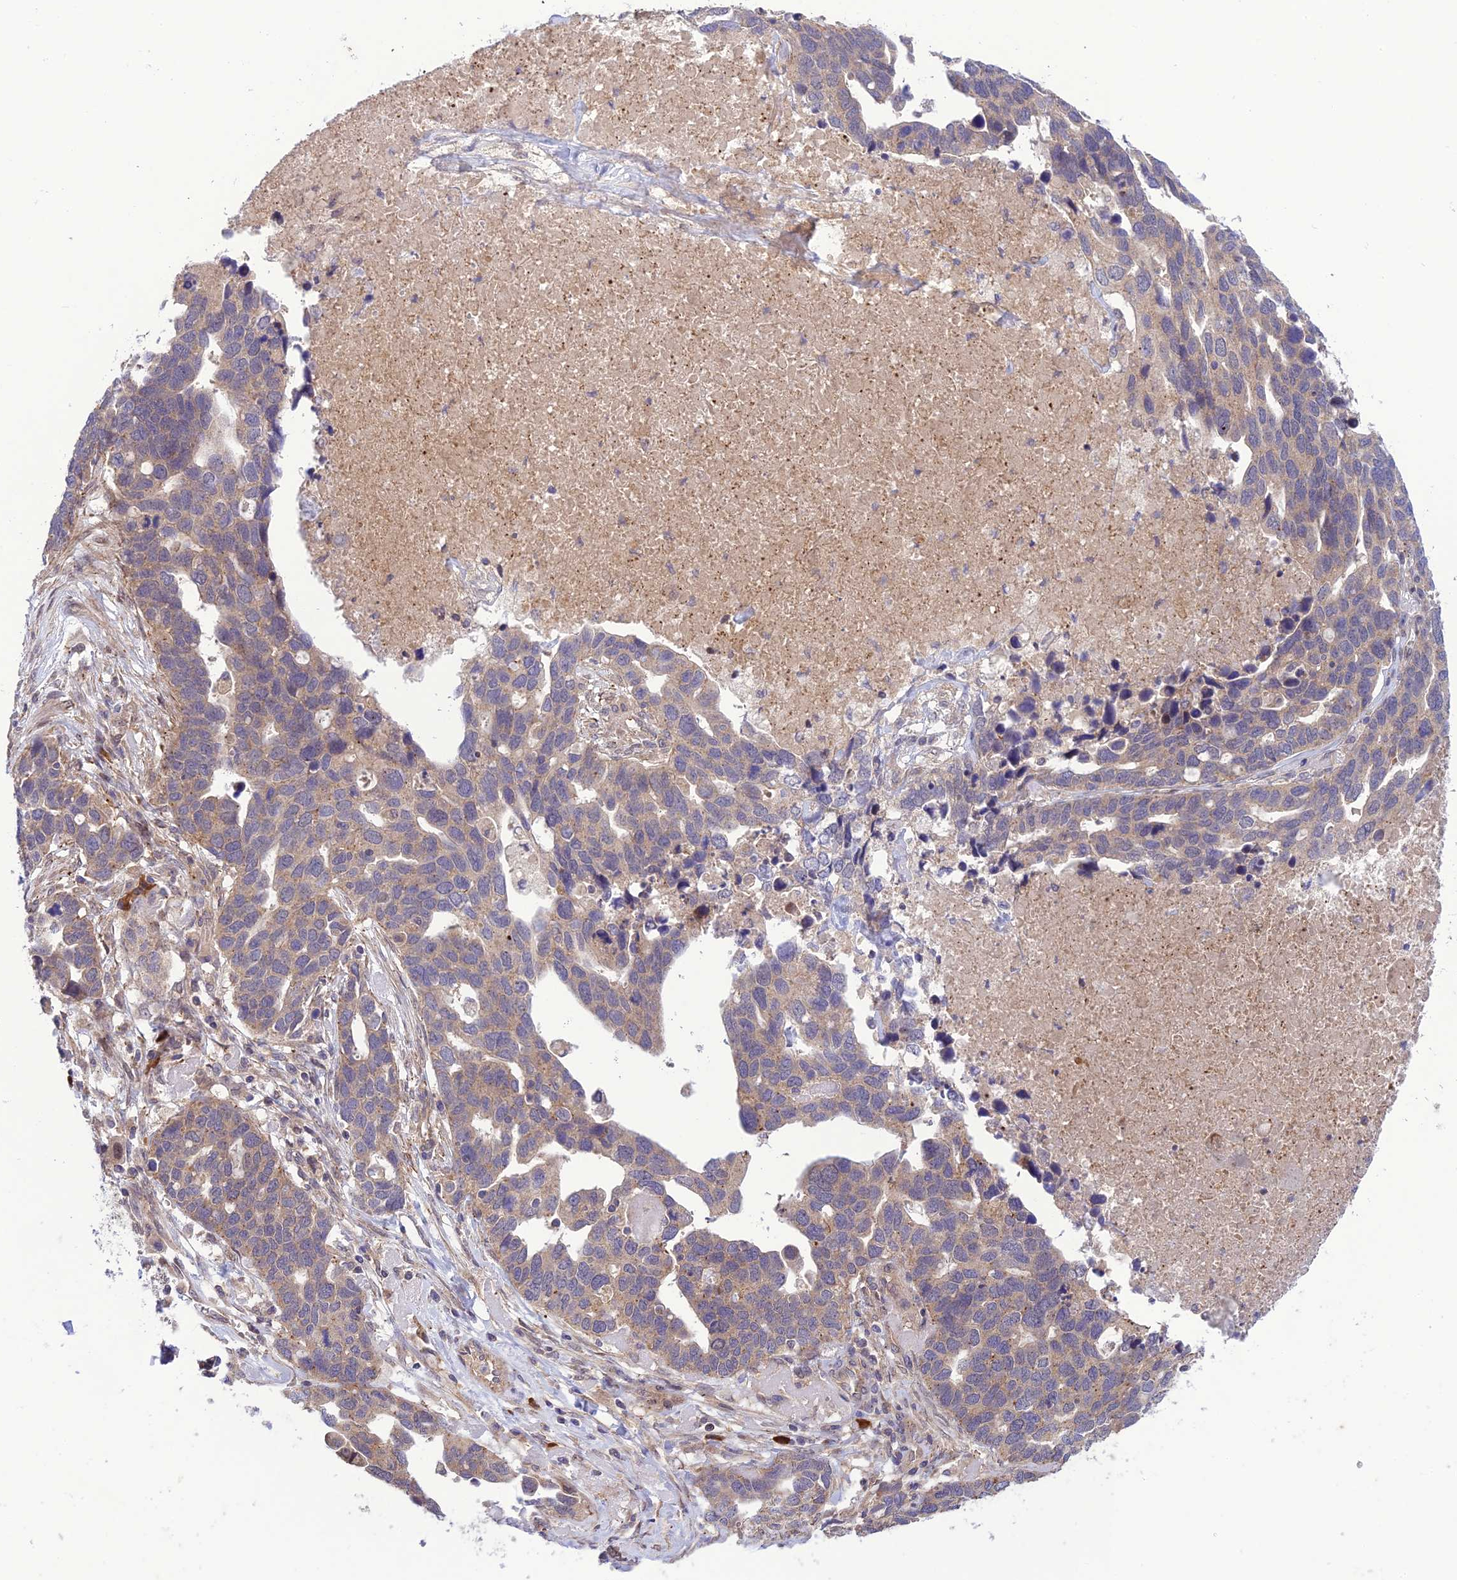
{"staining": {"intensity": "weak", "quantity": "<25%", "location": "cytoplasmic/membranous"}, "tissue": "ovarian cancer", "cell_type": "Tumor cells", "image_type": "cancer", "snomed": [{"axis": "morphology", "description": "Cystadenocarcinoma, serous, NOS"}, {"axis": "topography", "description": "Ovary"}], "caption": "Immunohistochemistry (IHC) micrograph of serous cystadenocarcinoma (ovarian) stained for a protein (brown), which demonstrates no expression in tumor cells.", "gene": "UROS", "patient": {"sex": "female", "age": 54}}